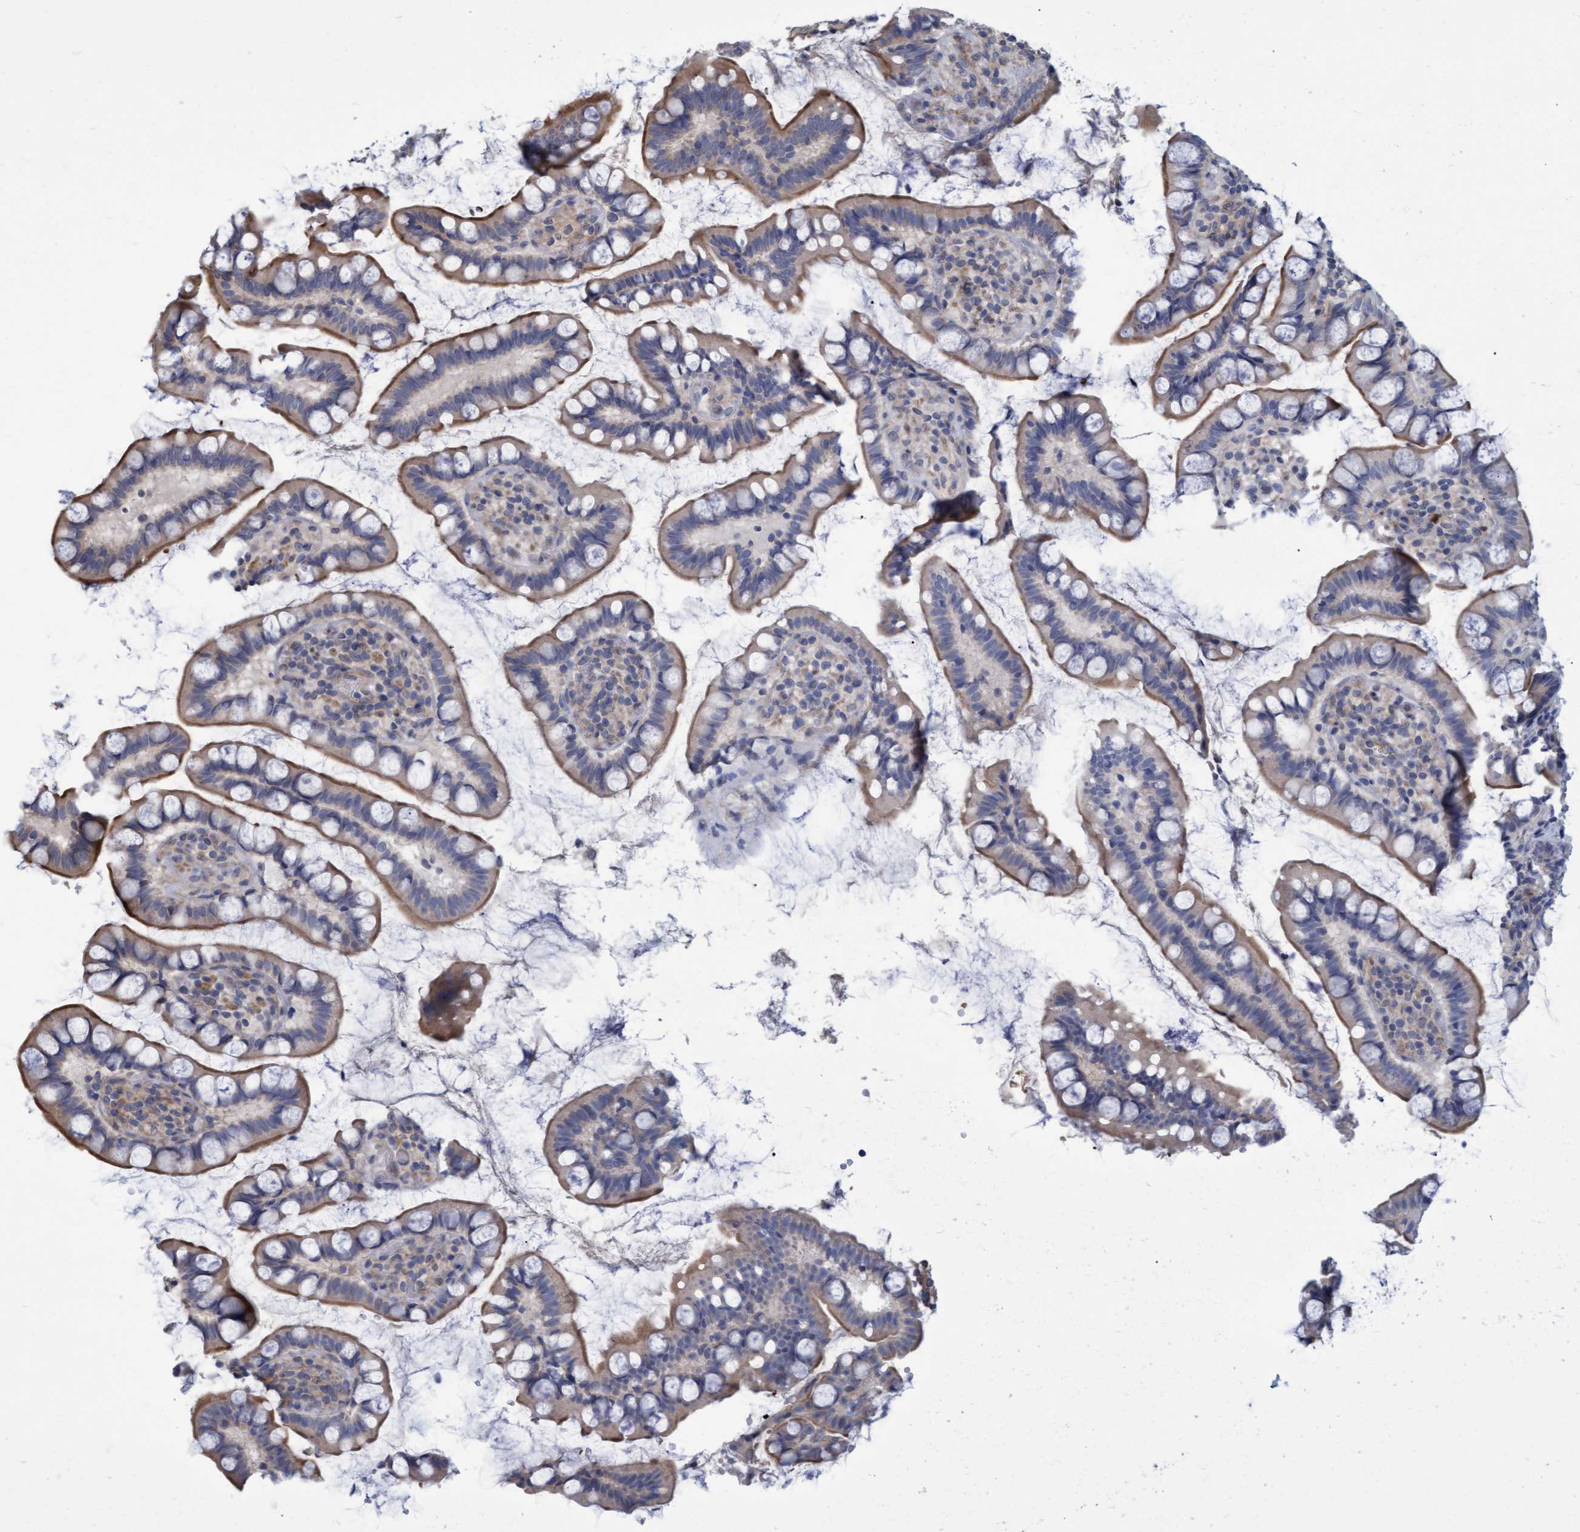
{"staining": {"intensity": "moderate", "quantity": "25%-75%", "location": "cytoplasmic/membranous"}, "tissue": "small intestine", "cell_type": "Glandular cells", "image_type": "normal", "snomed": [{"axis": "morphology", "description": "Normal tissue, NOS"}, {"axis": "topography", "description": "Smooth muscle"}, {"axis": "topography", "description": "Small intestine"}], "caption": "Small intestine stained with a brown dye shows moderate cytoplasmic/membranous positive positivity in approximately 25%-75% of glandular cells.", "gene": "NAA15", "patient": {"sex": "female", "age": 84}}